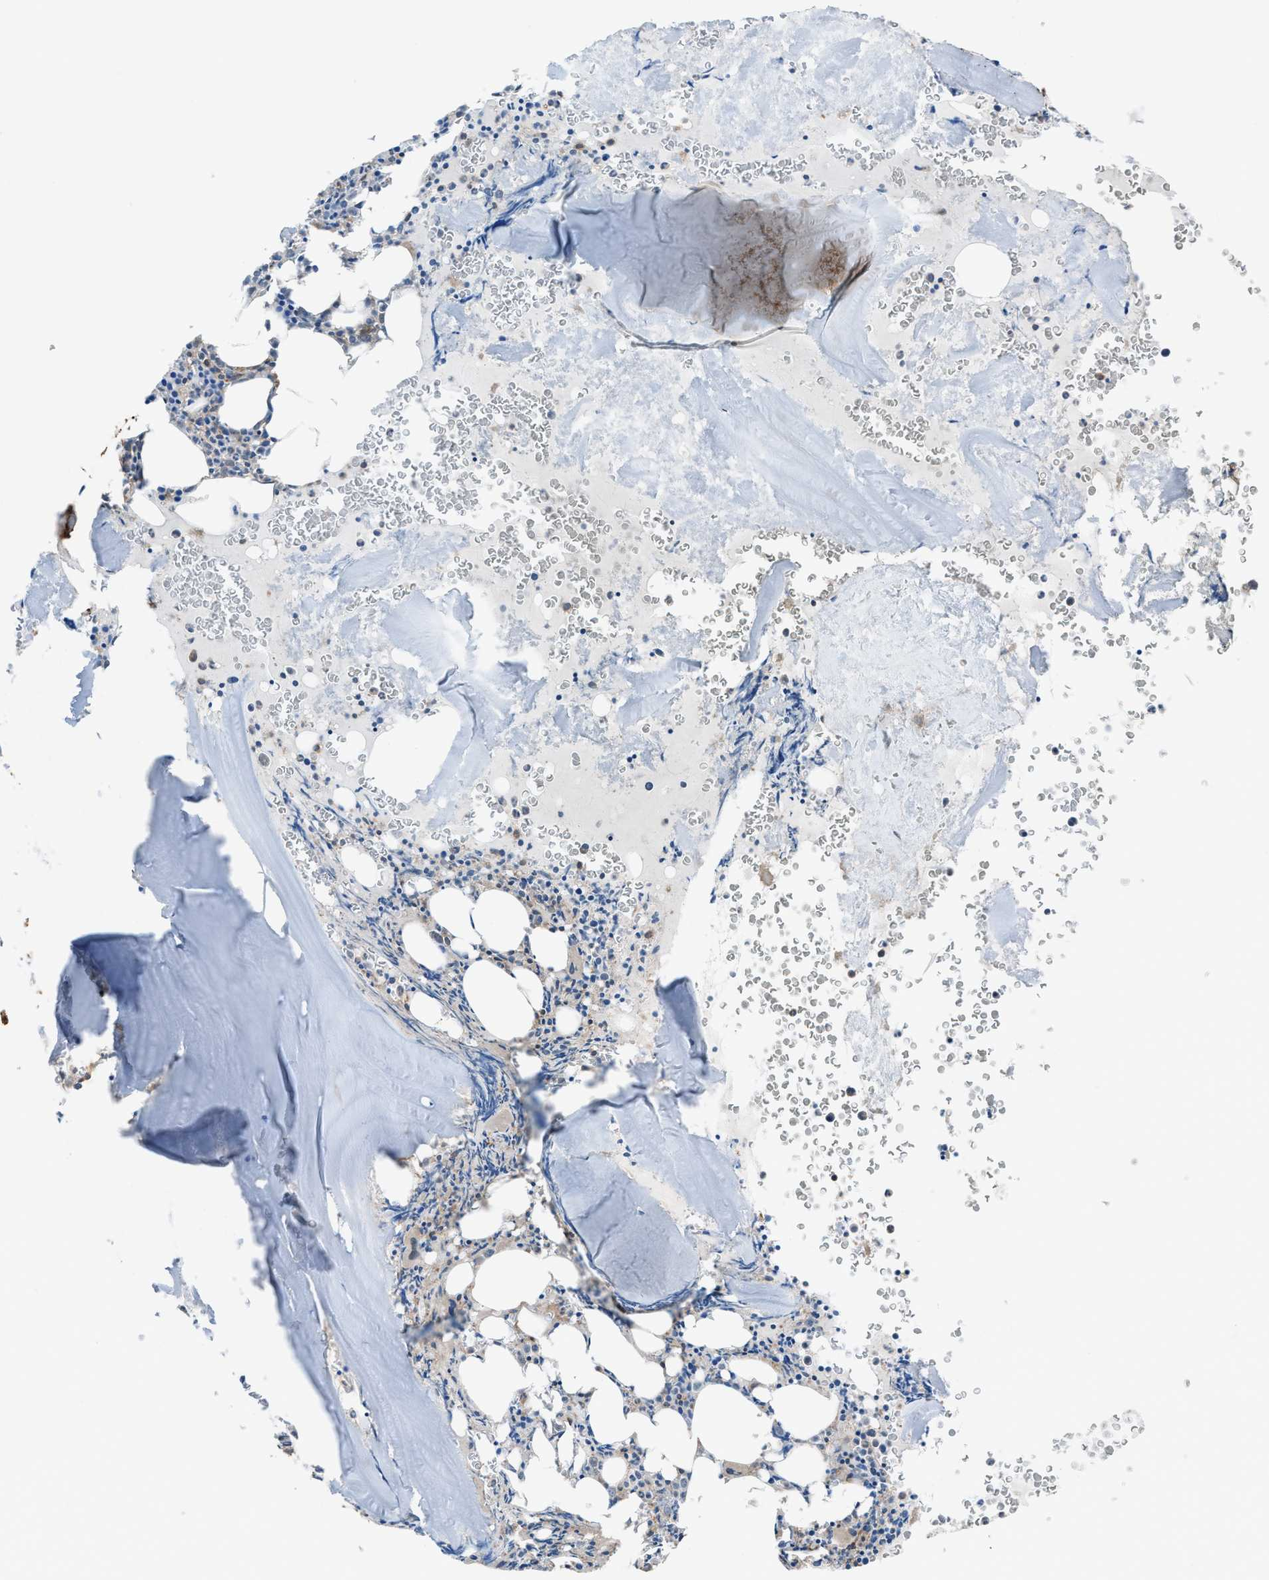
{"staining": {"intensity": "weak", "quantity": "25%-75%", "location": "cytoplasmic/membranous"}, "tissue": "bone marrow", "cell_type": "Hematopoietic cells", "image_type": "normal", "snomed": [{"axis": "morphology", "description": "Normal tissue, NOS"}, {"axis": "morphology", "description": "Inflammation, NOS"}, {"axis": "topography", "description": "Bone marrow"}], "caption": "Immunohistochemical staining of benign human bone marrow exhibits low levels of weak cytoplasmic/membranous expression in about 25%-75% of hematopoietic cells.", "gene": "DYRK1A", "patient": {"sex": "male", "age": 37}}